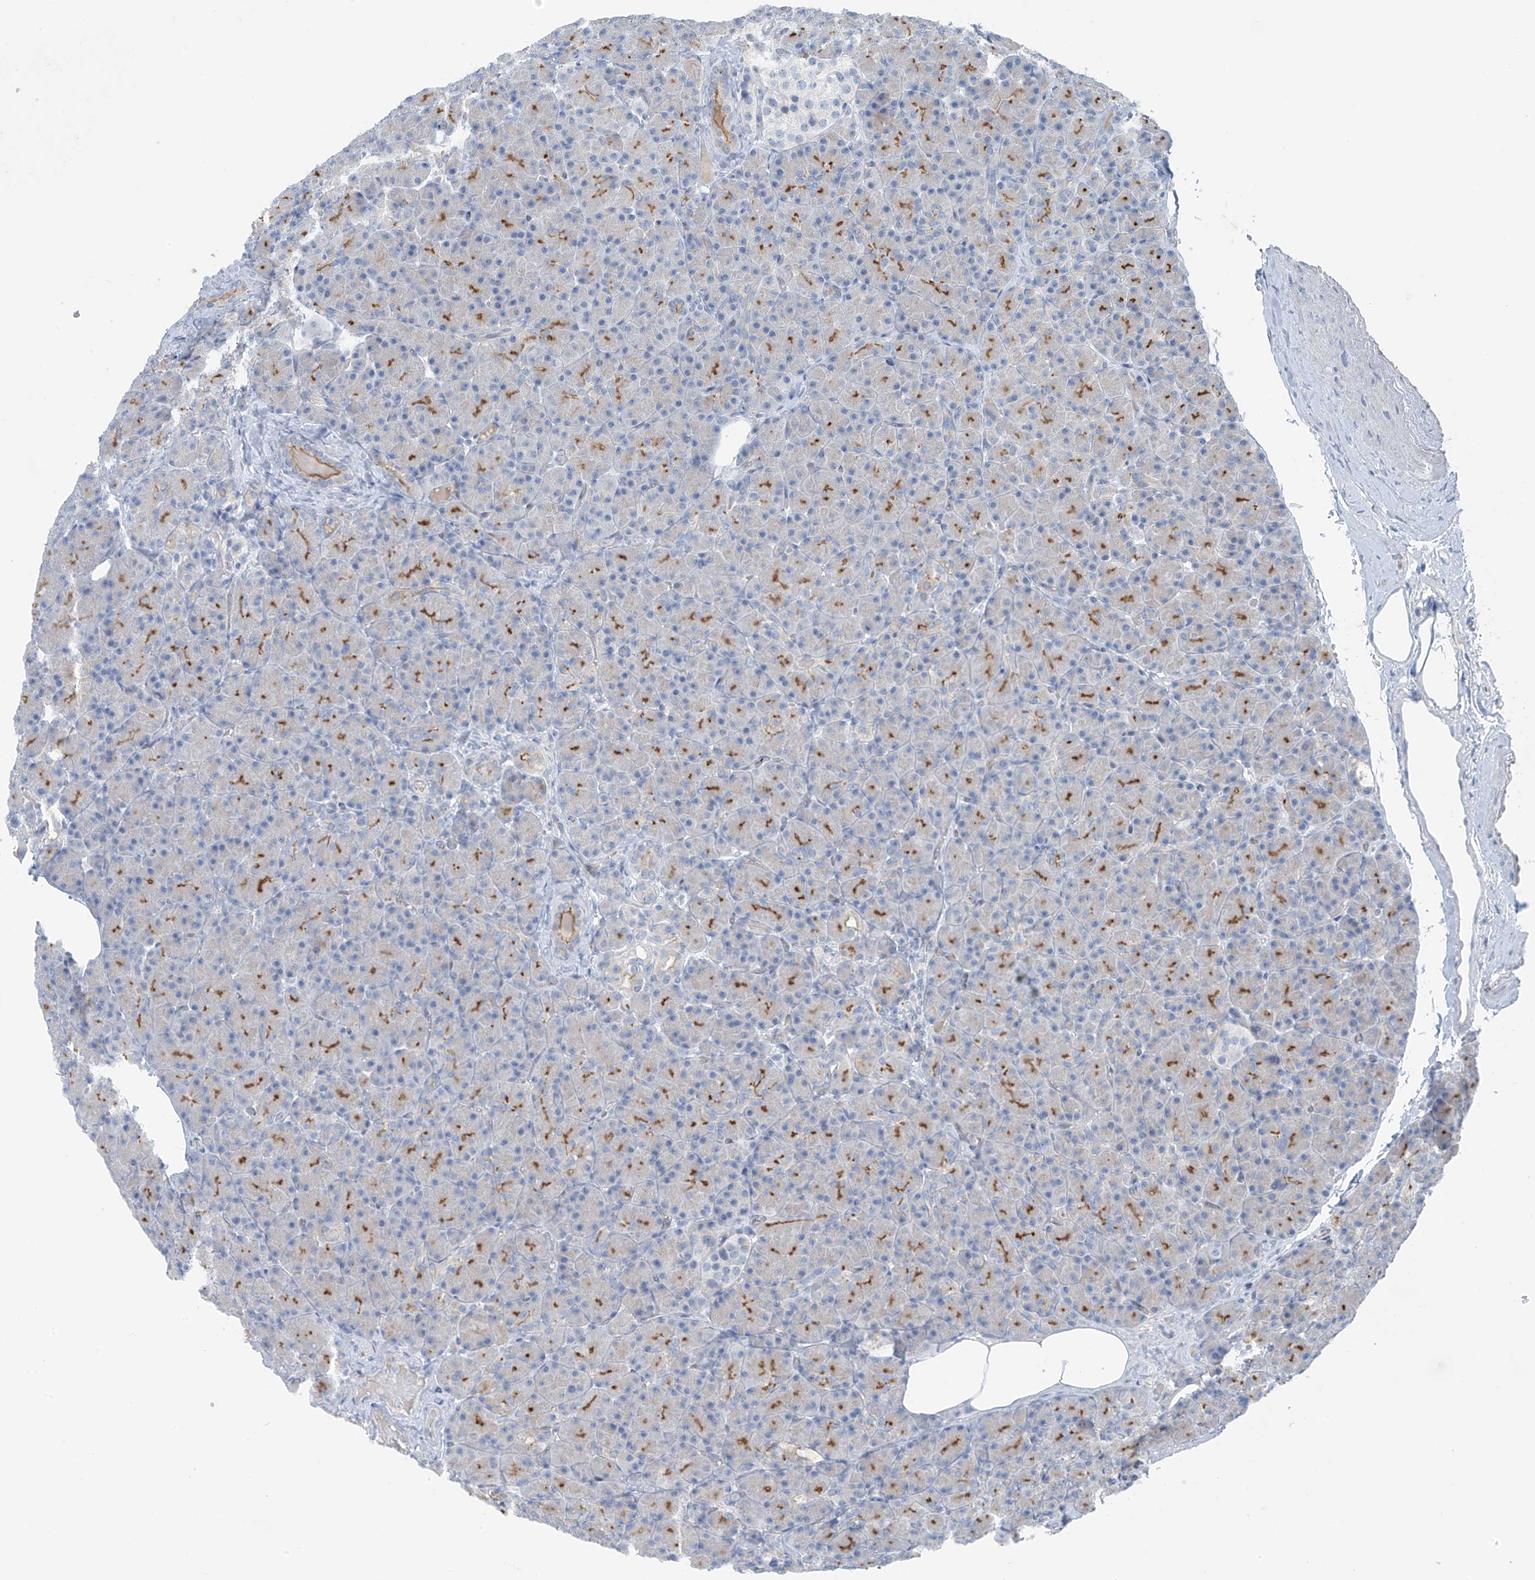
{"staining": {"intensity": "moderate", "quantity": "<25%", "location": "cytoplasmic/membranous"}, "tissue": "pancreas", "cell_type": "Exocrine glandular cells", "image_type": "normal", "snomed": [{"axis": "morphology", "description": "Normal tissue, NOS"}, {"axis": "topography", "description": "Pancreas"}], "caption": "Benign pancreas demonstrates moderate cytoplasmic/membranous staining in about <25% of exocrine glandular cells Ihc stains the protein of interest in brown and the nuclei are stained blue..", "gene": "ZNF793", "patient": {"sex": "female", "age": 43}}